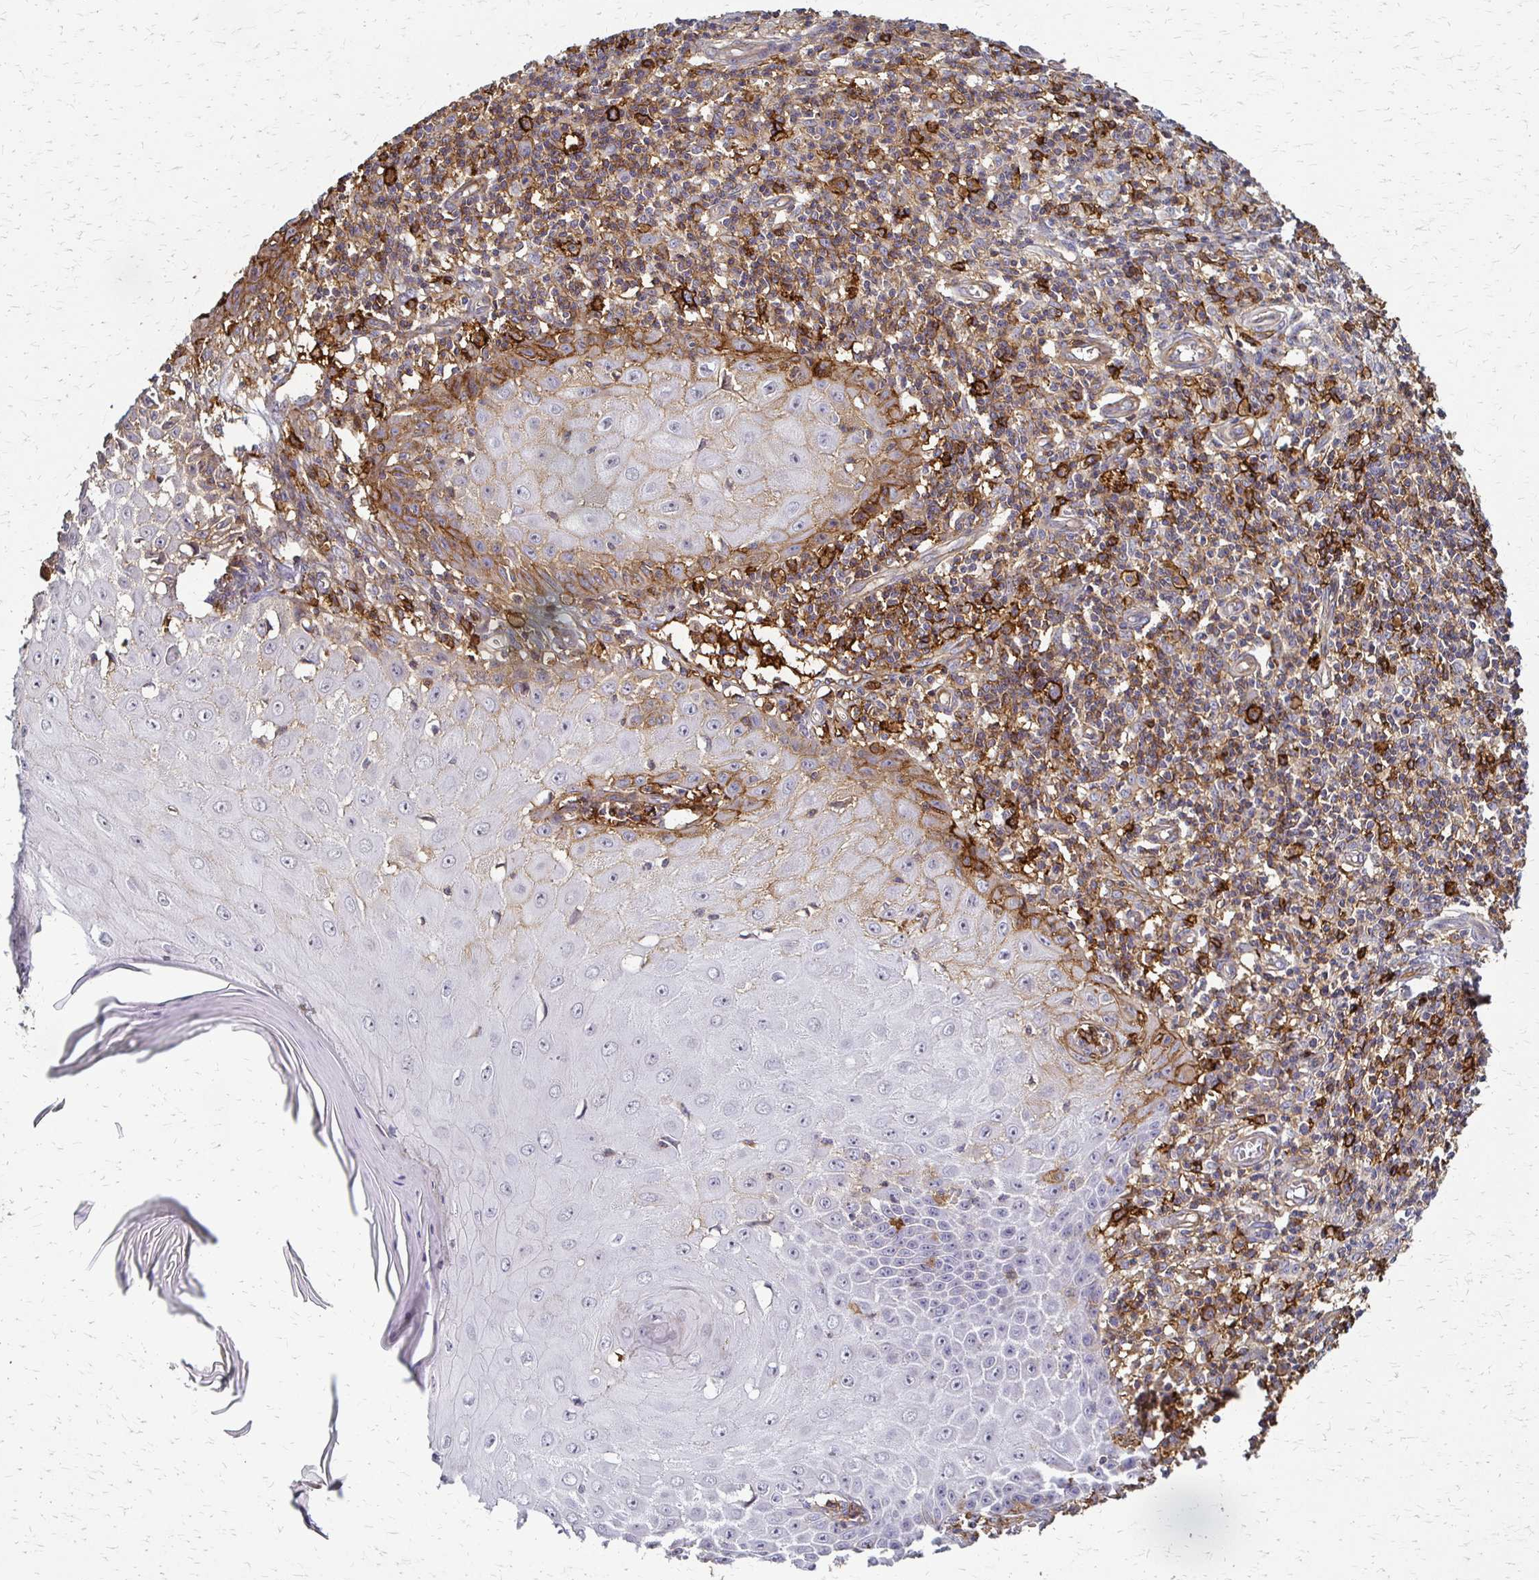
{"staining": {"intensity": "moderate", "quantity": "<25%", "location": "cytoplasmic/membranous"}, "tissue": "skin cancer", "cell_type": "Tumor cells", "image_type": "cancer", "snomed": [{"axis": "morphology", "description": "Squamous cell carcinoma, NOS"}, {"axis": "topography", "description": "Skin"}], "caption": "This photomicrograph reveals skin cancer stained with immunohistochemistry (IHC) to label a protein in brown. The cytoplasmic/membranous of tumor cells show moderate positivity for the protein. Nuclei are counter-stained blue.", "gene": "SLC9A9", "patient": {"sex": "female", "age": 73}}